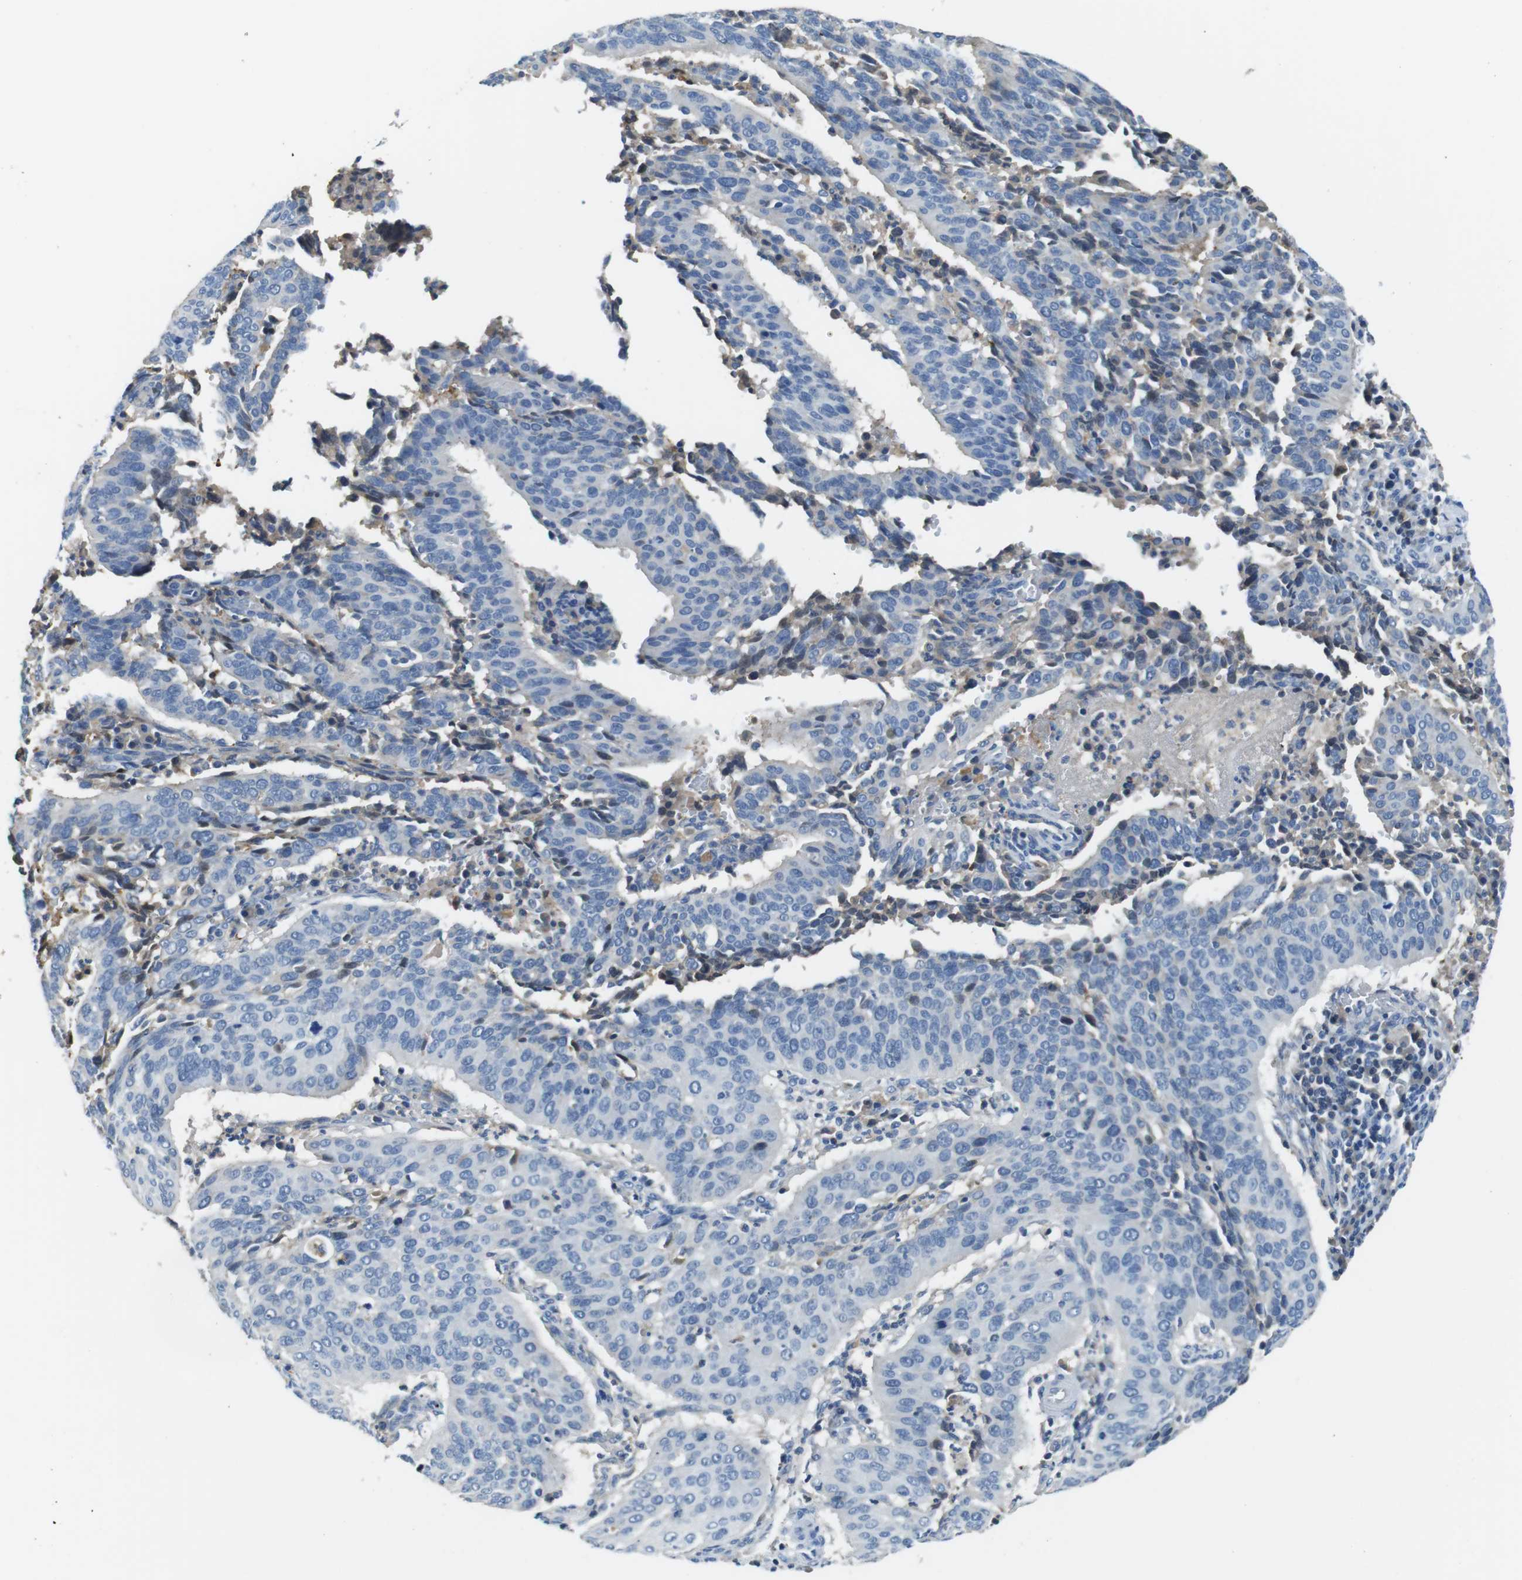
{"staining": {"intensity": "negative", "quantity": "none", "location": "none"}, "tissue": "cervical cancer", "cell_type": "Tumor cells", "image_type": "cancer", "snomed": [{"axis": "morphology", "description": "Normal tissue, NOS"}, {"axis": "morphology", "description": "Squamous cell carcinoma, NOS"}, {"axis": "topography", "description": "Cervix"}], "caption": "Immunohistochemistry histopathology image of cervical cancer stained for a protein (brown), which shows no expression in tumor cells.", "gene": "TMPRSS15", "patient": {"sex": "female", "age": 39}}